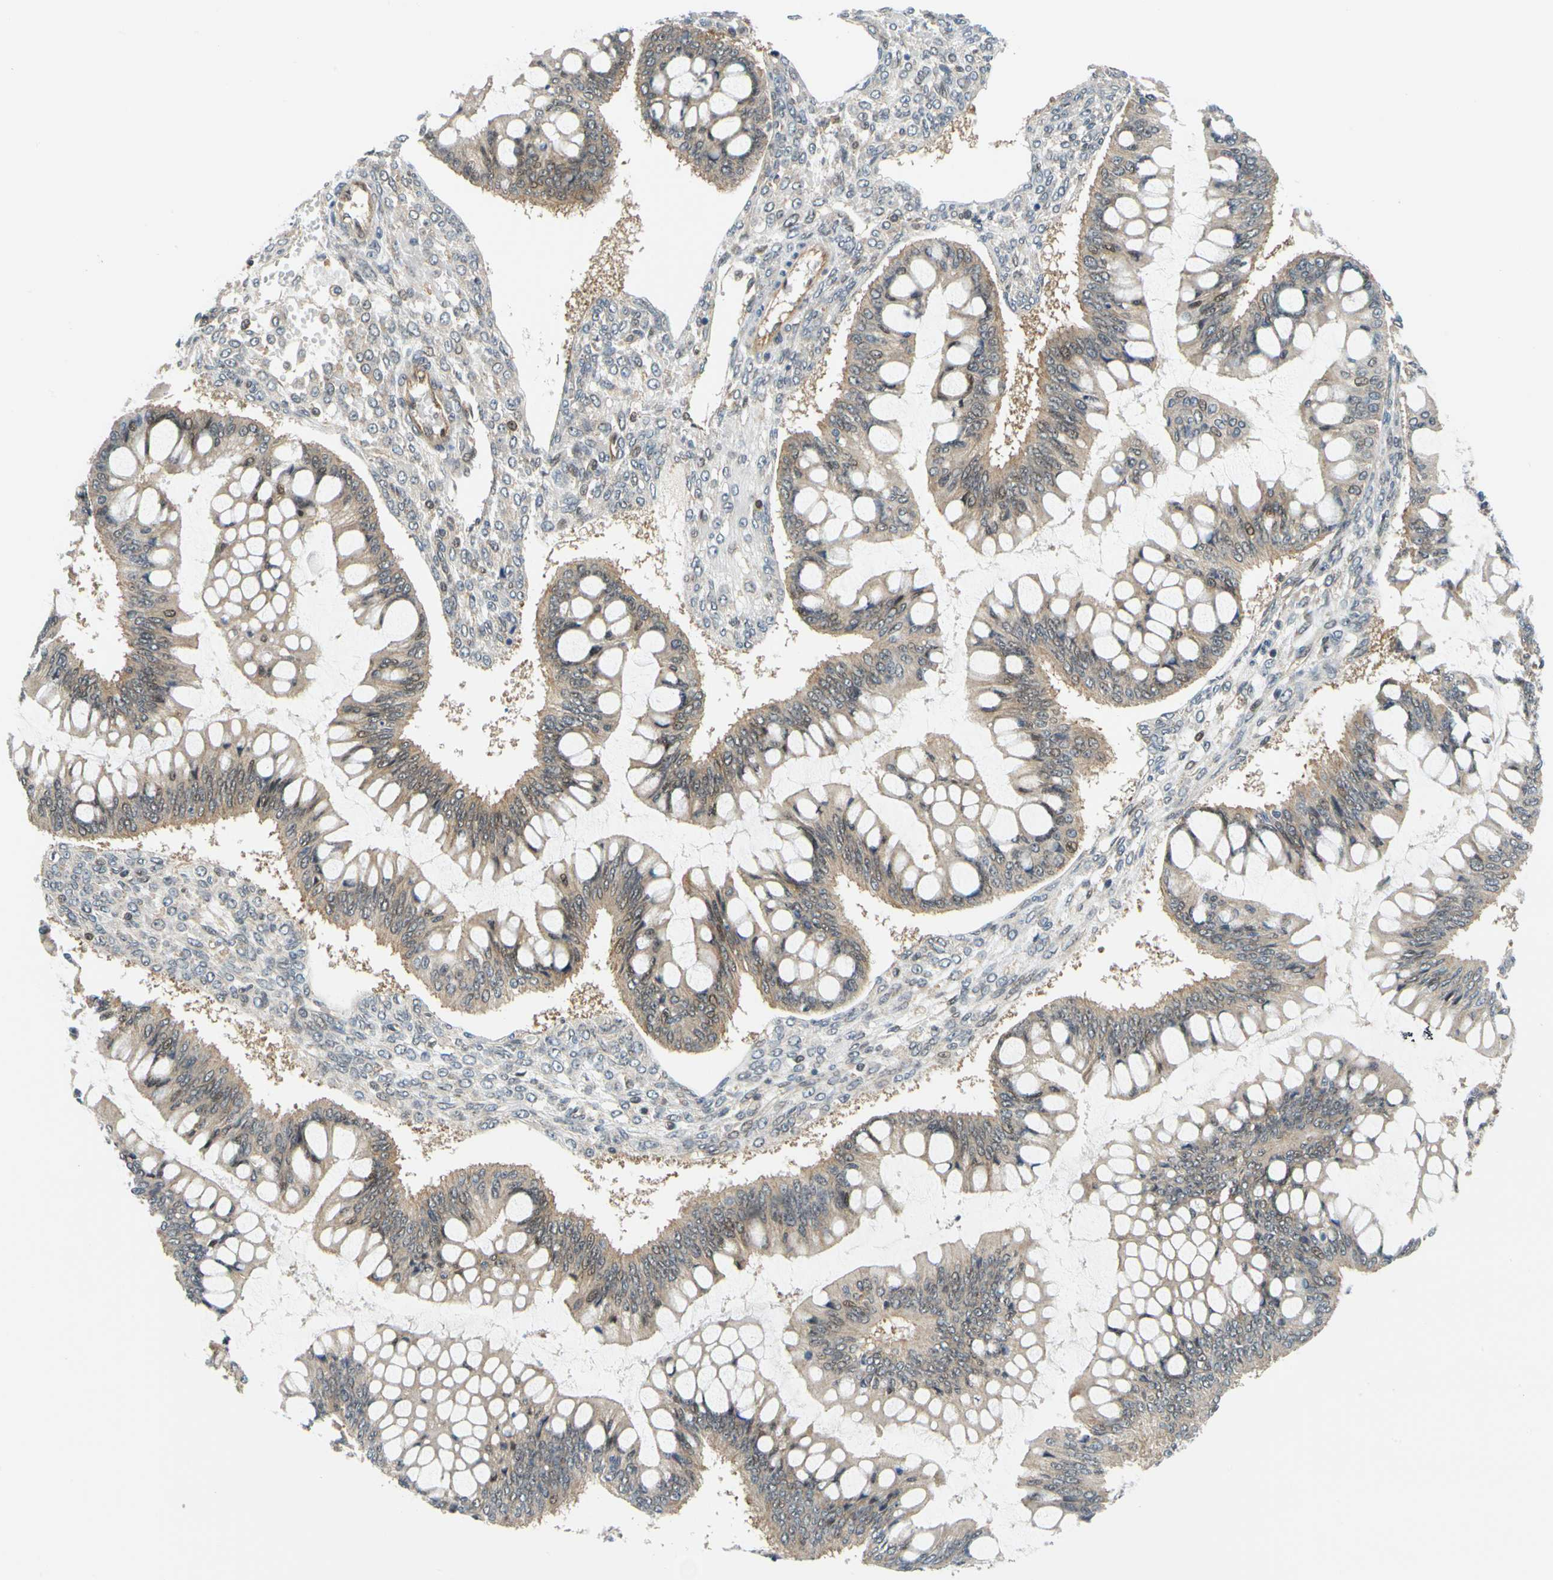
{"staining": {"intensity": "weak", "quantity": ">75%", "location": "cytoplasmic/membranous"}, "tissue": "ovarian cancer", "cell_type": "Tumor cells", "image_type": "cancer", "snomed": [{"axis": "morphology", "description": "Cystadenocarcinoma, mucinous, NOS"}, {"axis": "topography", "description": "Ovary"}], "caption": "An image showing weak cytoplasmic/membranous positivity in about >75% of tumor cells in mucinous cystadenocarcinoma (ovarian), as visualized by brown immunohistochemical staining.", "gene": "MAPK9", "patient": {"sex": "female", "age": 73}}